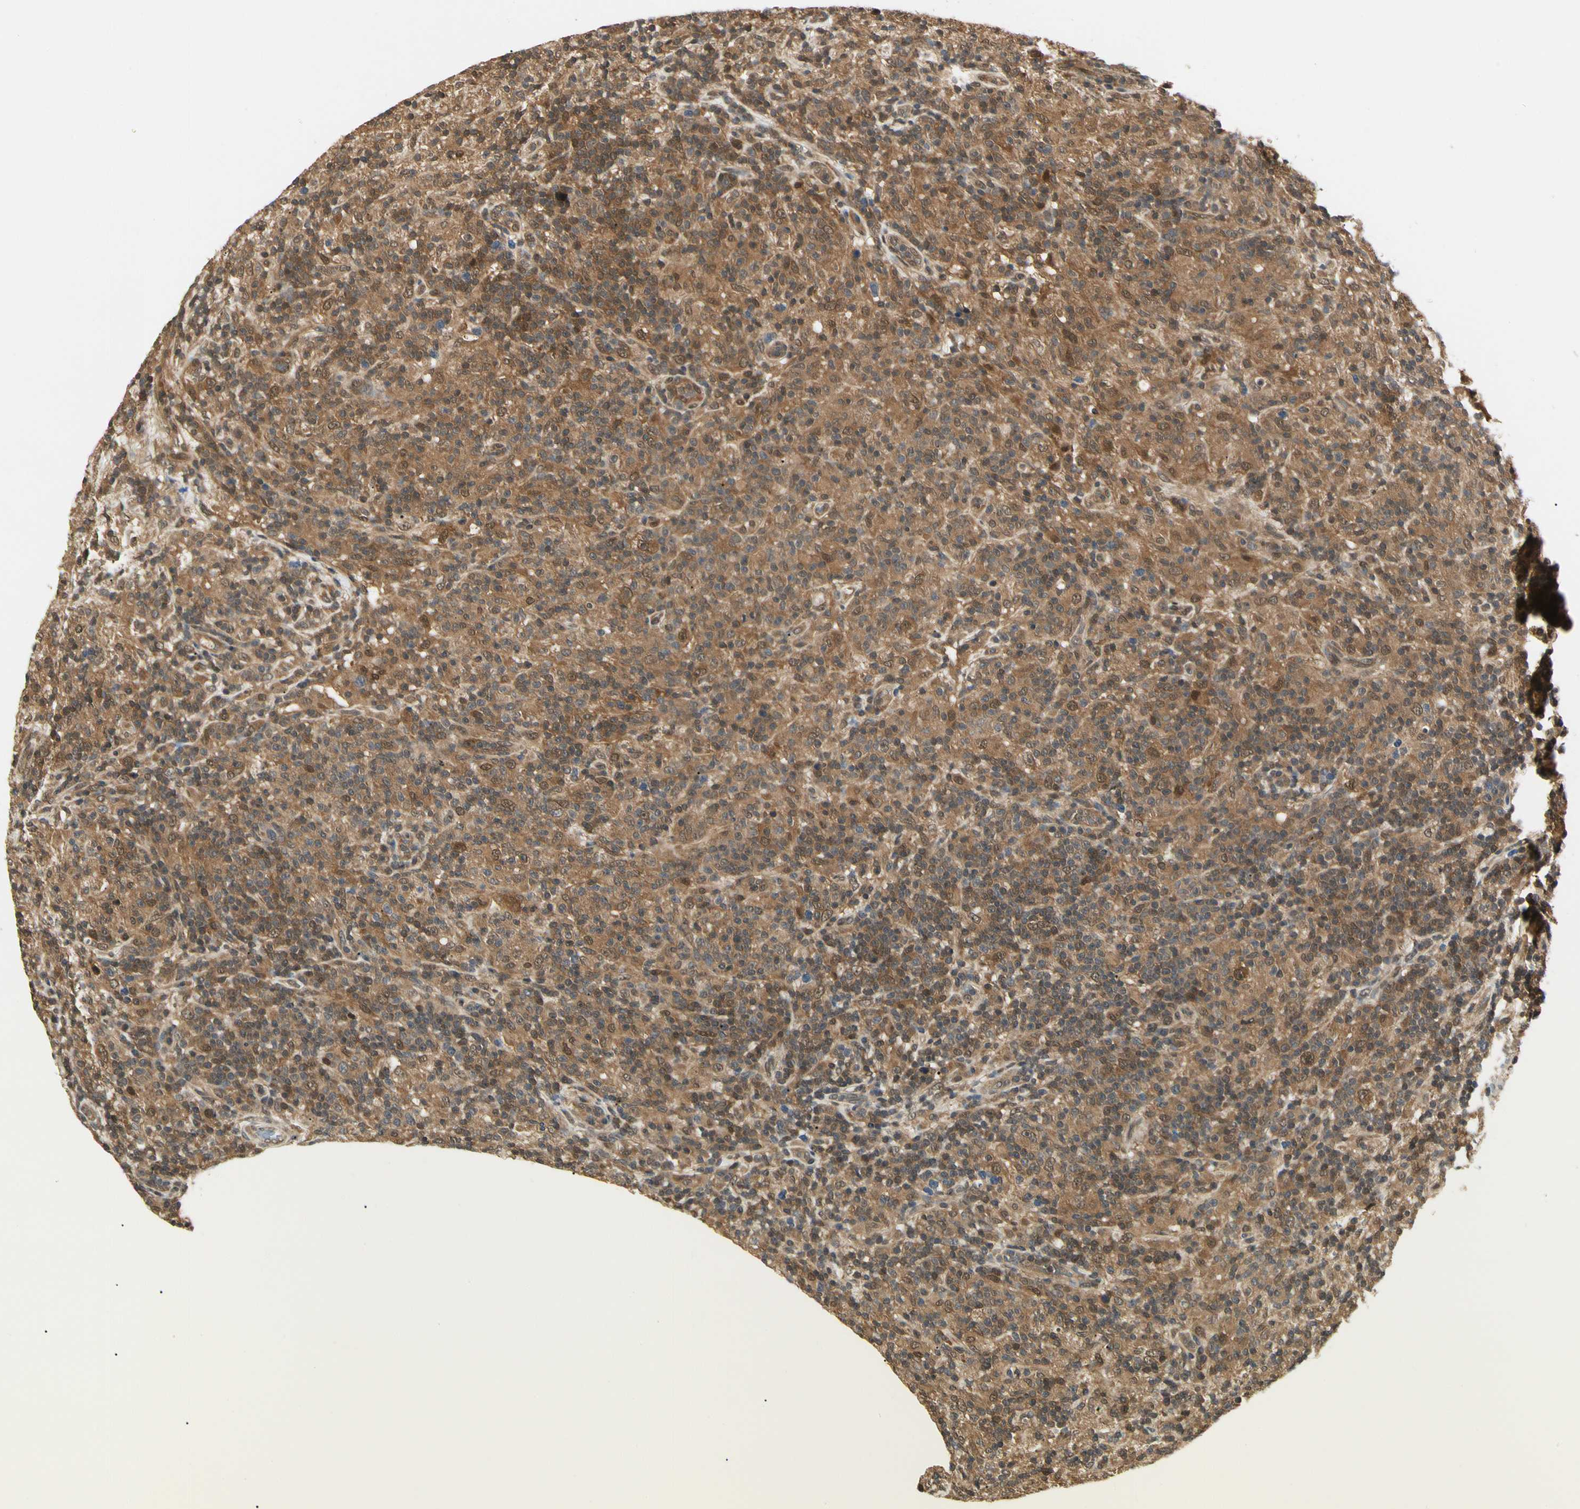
{"staining": {"intensity": "moderate", "quantity": ">75%", "location": "cytoplasmic/membranous,nuclear"}, "tissue": "lymphoma", "cell_type": "Tumor cells", "image_type": "cancer", "snomed": [{"axis": "morphology", "description": "Hodgkin's disease, NOS"}, {"axis": "topography", "description": "Lymph node"}], "caption": "Moderate cytoplasmic/membranous and nuclear protein expression is present in approximately >75% of tumor cells in lymphoma. (IHC, brightfield microscopy, high magnification).", "gene": "UBE2Z", "patient": {"sex": "male", "age": 70}}